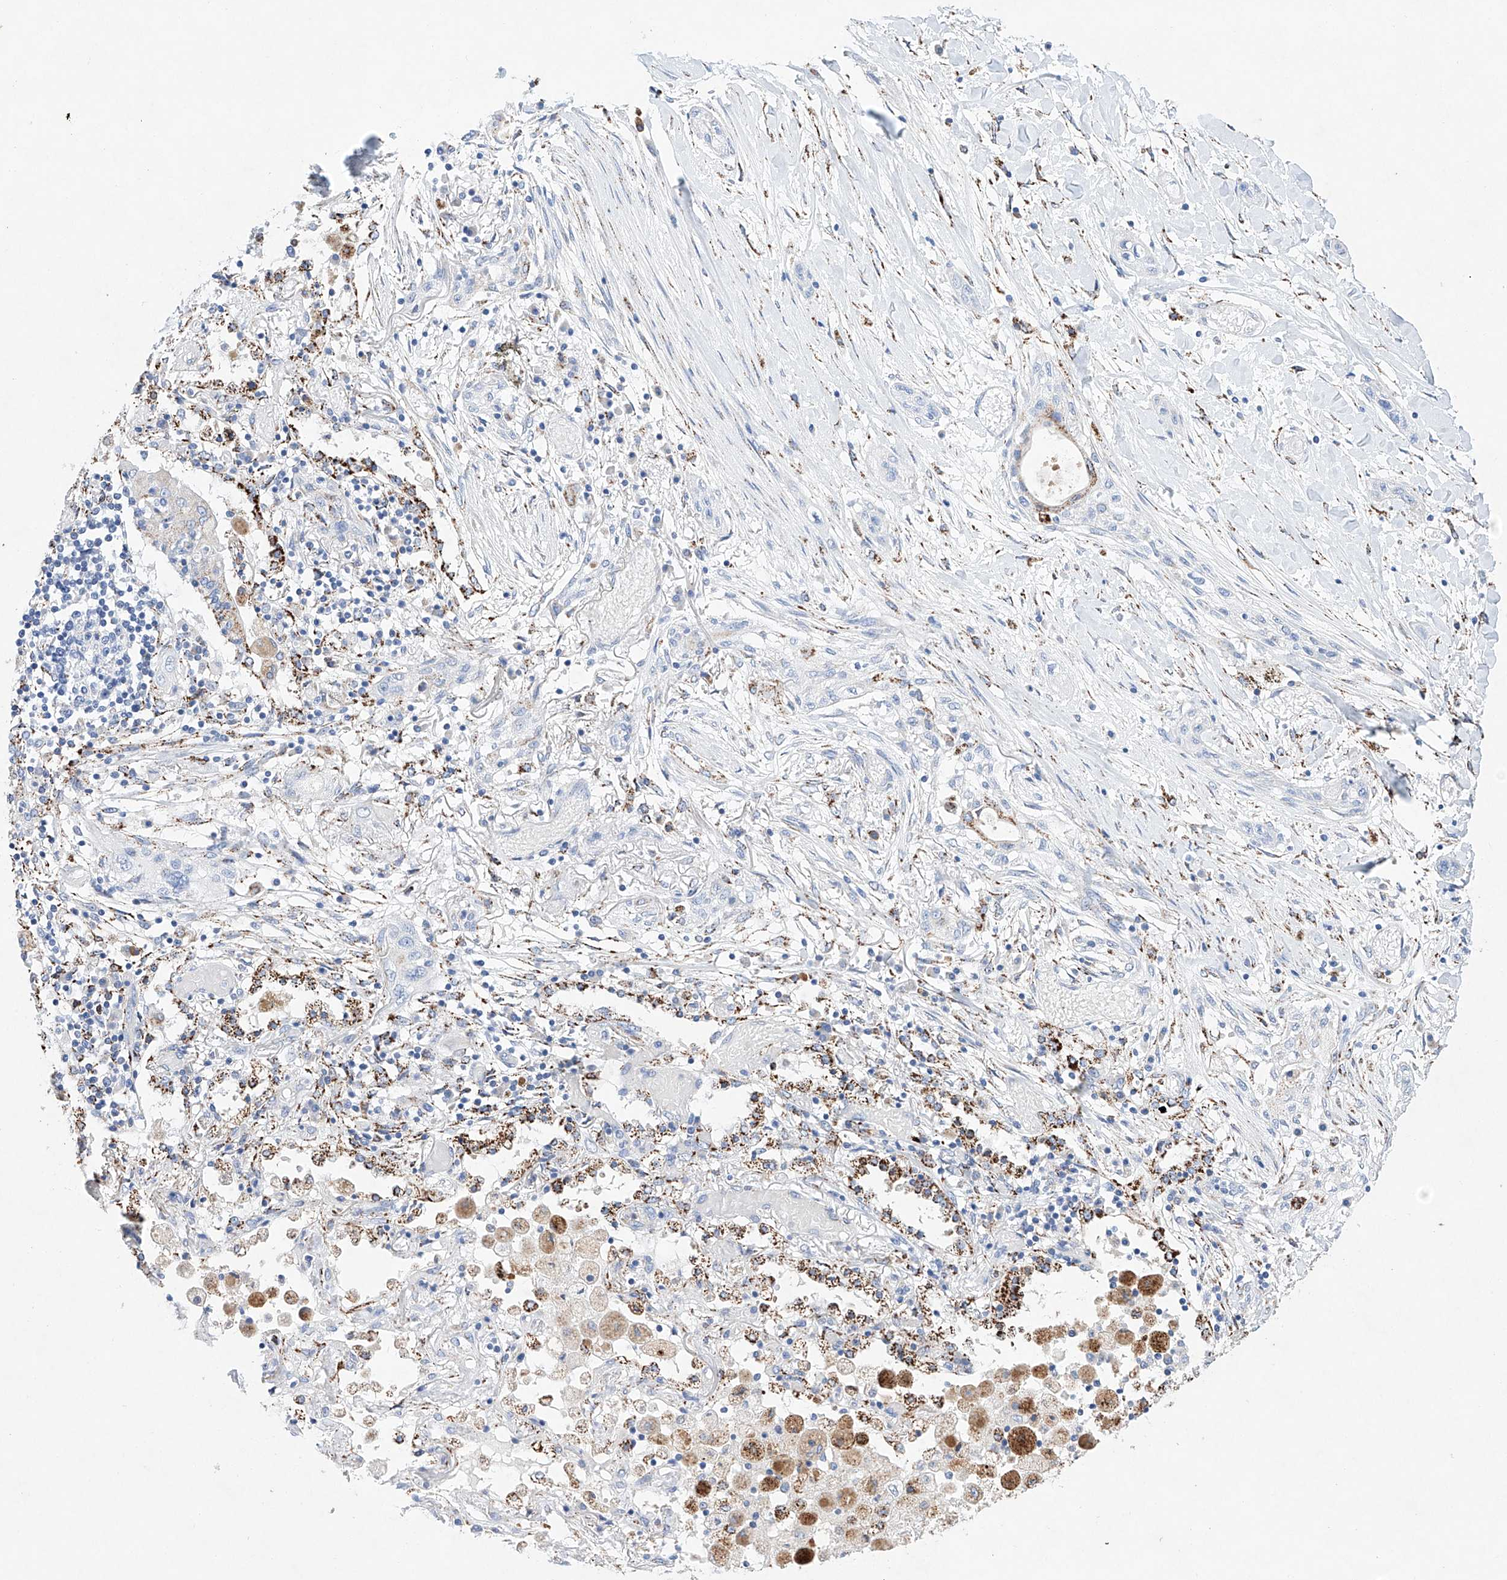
{"staining": {"intensity": "negative", "quantity": "none", "location": "none"}, "tissue": "lung cancer", "cell_type": "Tumor cells", "image_type": "cancer", "snomed": [{"axis": "morphology", "description": "Squamous cell carcinoma, NOS"}, {"axis": "topography", "description": "Lung"}], "caption": "The photomicrograph displays no significant staining in tumor cells of lung cancer. Nuclei are stained in blue.", "gene": "NRROS", "patient": {"sex": "female", "age": 47}}